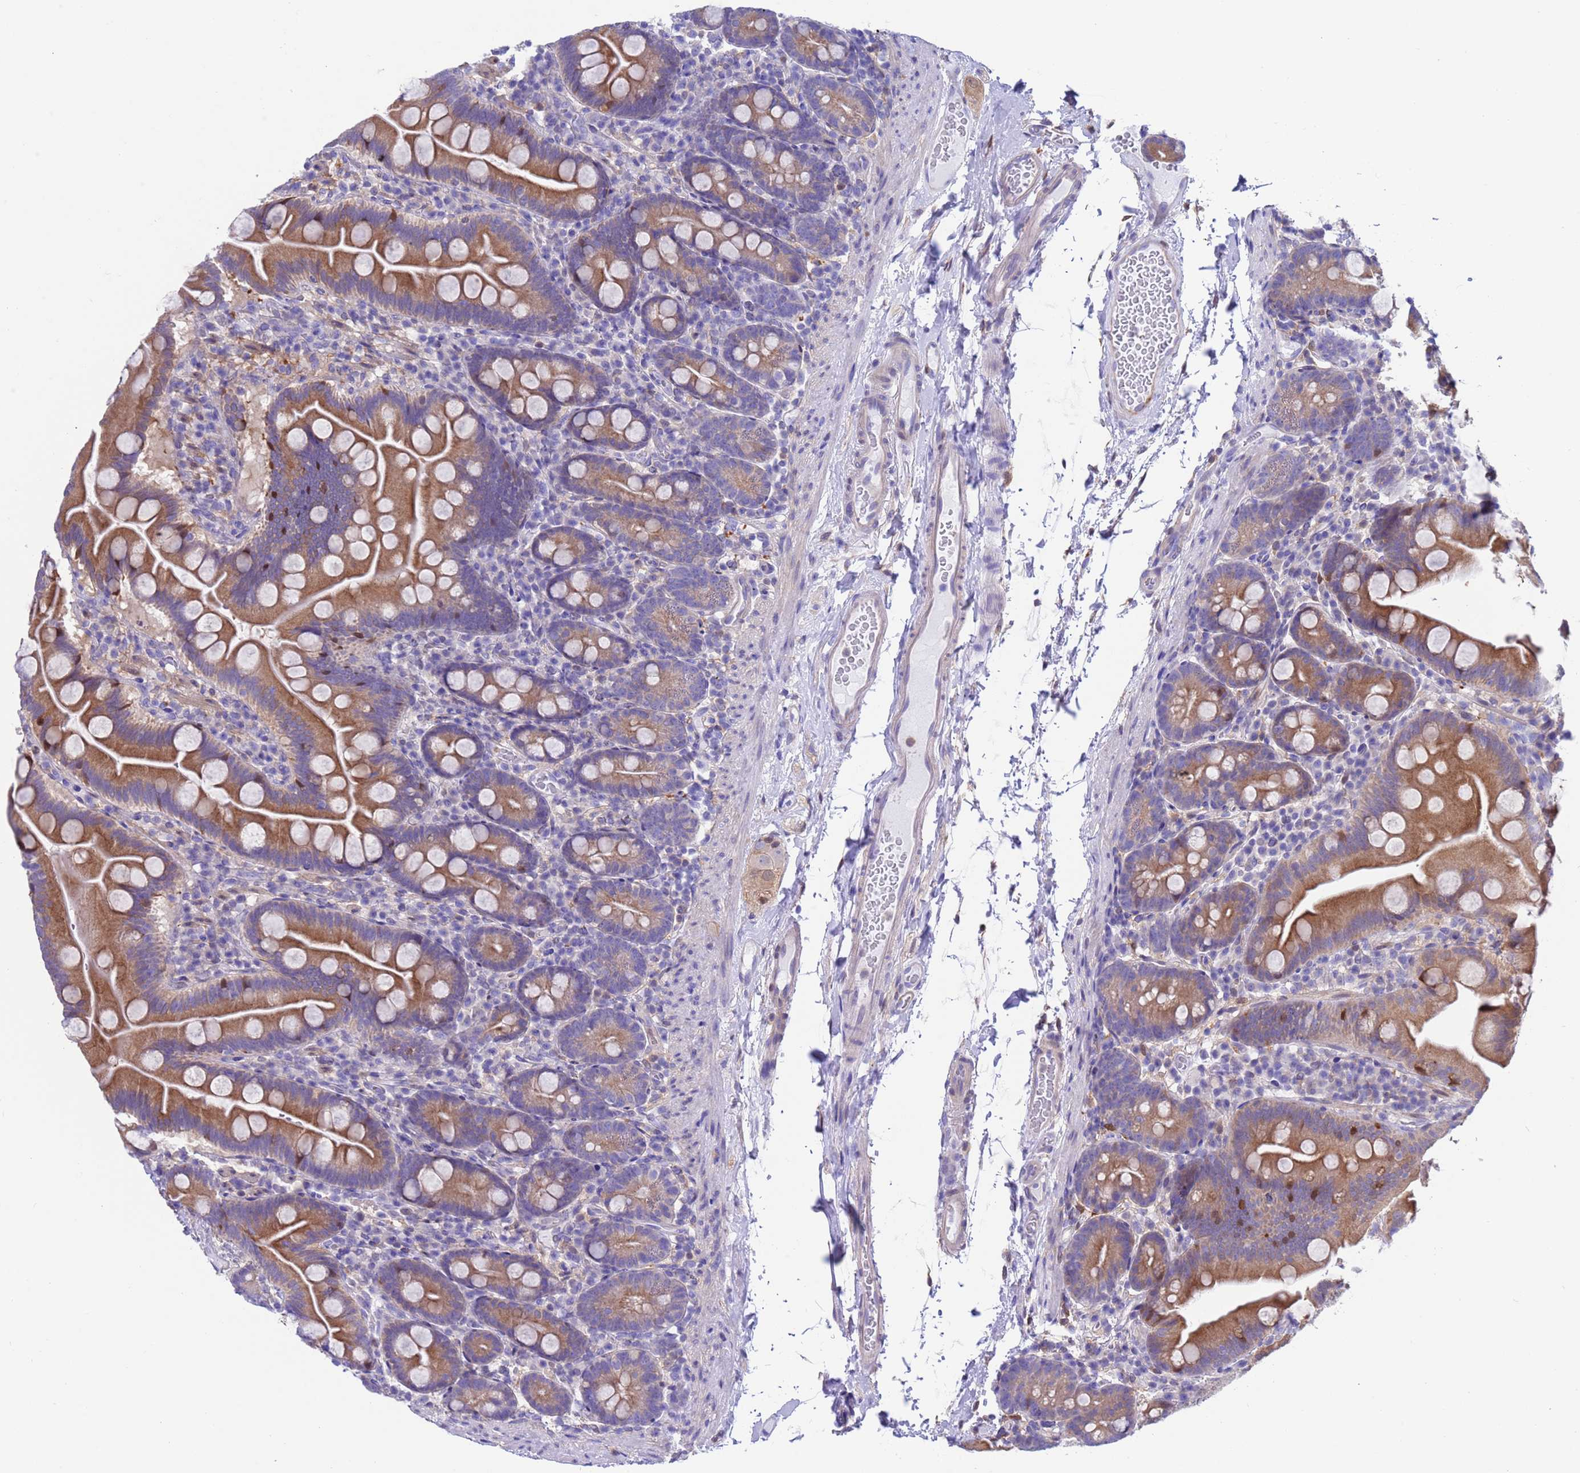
{"staining": {"intensity": "moderate", "quantity": ">75%", "location": "cytoplasmic/membranous,nuclear"}, "tissue": "small intestine", "cell_type": "Glandular cells", "image_type": "normal", "snomed": [{"axis": "morphology", "description": "Normal tissue, NOS"}, {"axis": "topography", "description": "Small intestine"}], "caption": "High-magnification brightfield microscopy of unremarkable small intestine stained with DAB (3,3'-diaminobenzidine) (brown) and counterstained with hematoxylin (blue). glandular cells exhibit moderate cytoplasmic/membranous,nuclear staining is identified in approximately>75% of cells. The staining is performed using DAB brown chromogen to label protein expression. The nuclei are counter-stained blue using hematoxylin.", "gene": "C6orf47", "patient": {"sex": "female", "age": 68}}